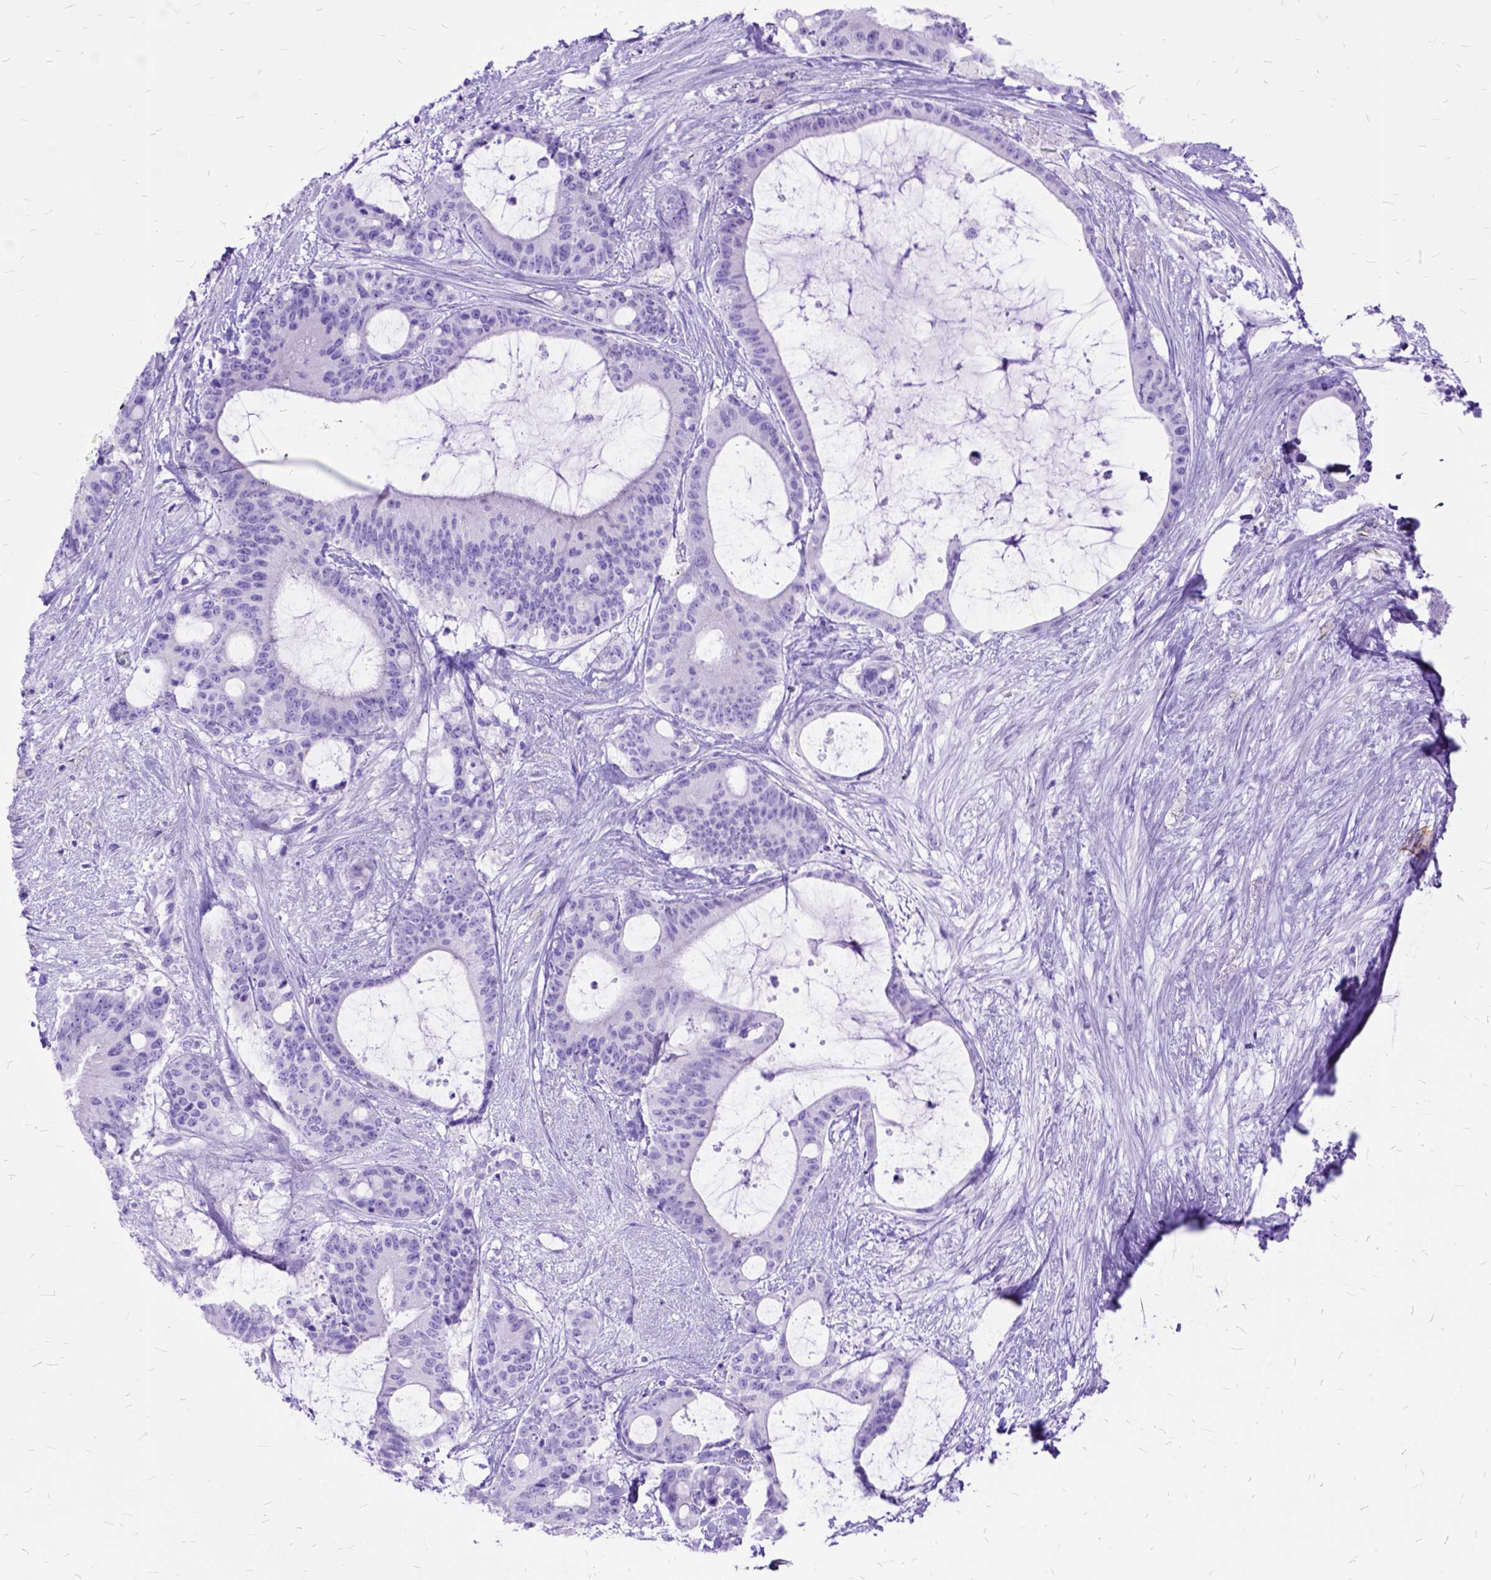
{"staining": {"intensity": "negative", "quantity": "none", "location": "none"}, "tissue": "liver cancer", "cell_type": "Tumor cells", "image_type": "cancer", "snomed": [{"axis": "morphology", "description": "Normal tissue, NOS"}, {"axis": "morphology", "description": "Cholangiocarcinoma"}, {"axis": "topography", "description": "Liver"}, {"axis": "topography", "description": "Peripheral nerve tissue"}], "caption": "Immunohistochemistry of human liver cancer shows no positivity in tumor cells.", "gene": "DNAH2", "patient": {"sex": "female", "age": 73}}